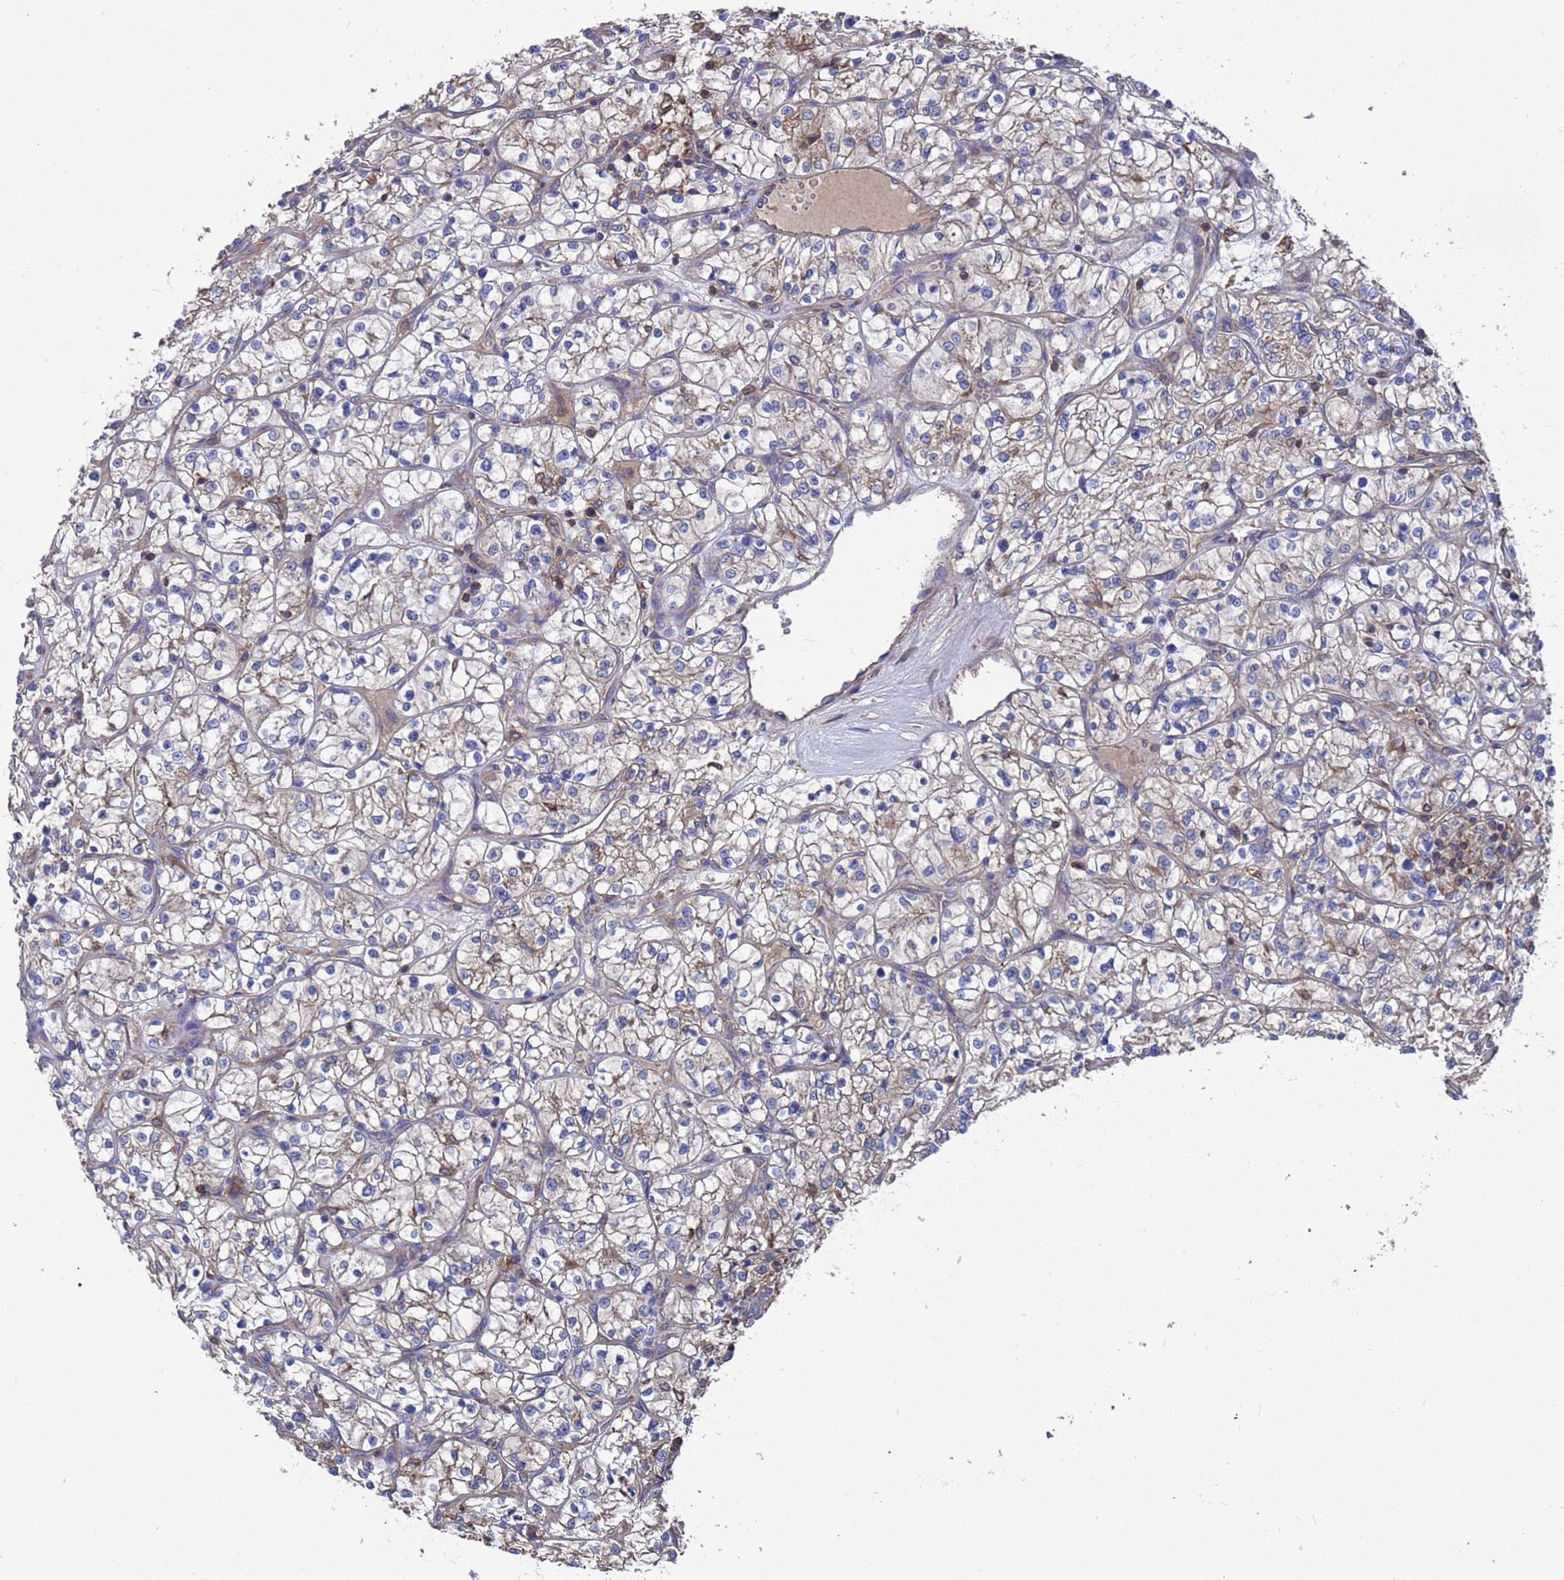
{"staining": {"intensity": "weak", "quantity": "<25%", "location": "cytoplasmic/membranous"}, "tissue": "renal cancer", "cell_type": "Tumor cells", "image_type": "cancer", "snomed": [{"axis": "morphology", "description": "Adenocarcinoma, NOS"}, {"axis": "topography", "description": "Kidney"}], "caption": "Photomicrograph shows no protein positivity in tumor cells of renal cancer tissue.", "gene": "PYCR1", "patient": {"sex": "female", "age": 64}}